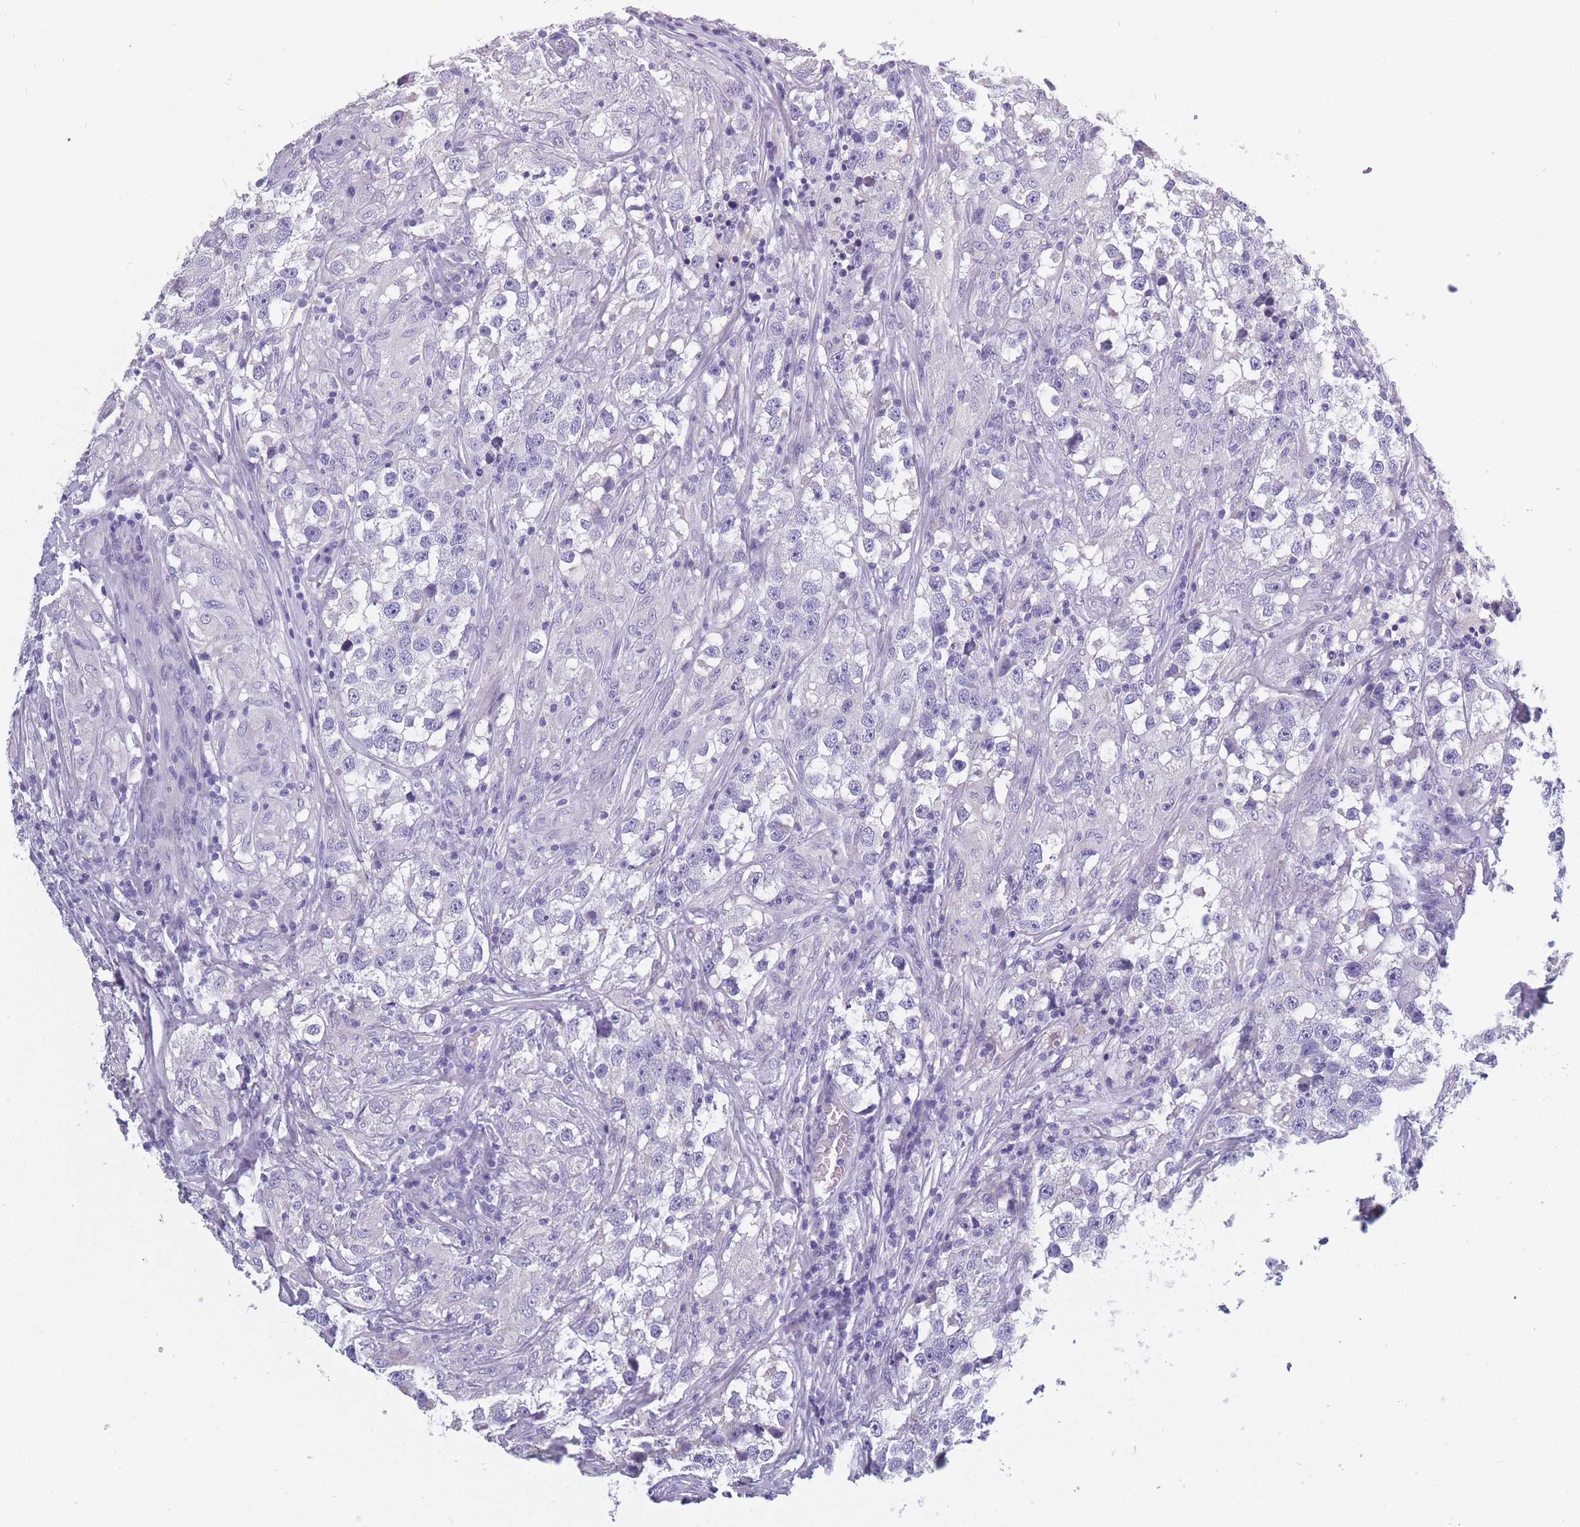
{"staining": {"intensity": "negative", "quantity": "none", "location": "none"}, "tissue": "testis cancer", "cell_type": "Tumor cells", "image_type": "cancer", "snomed": [{"axis": "morphology", "description": "Seminoma, NOS"}, {"axis": "topography", "description": "Testis"}], "caption": "DAB immunohistochemical staining of seminoma (testis) displays no significant staining in tumor cells. Brightfield microscopy of immunohistochemistry (IHC) stained with DAB (3,3'-diaminobenzidine) (brown) and hematoxylin (blue), captured at high magnification.", "gene": "OR4C5", "patient": {"sex": "male", "age": 46}}